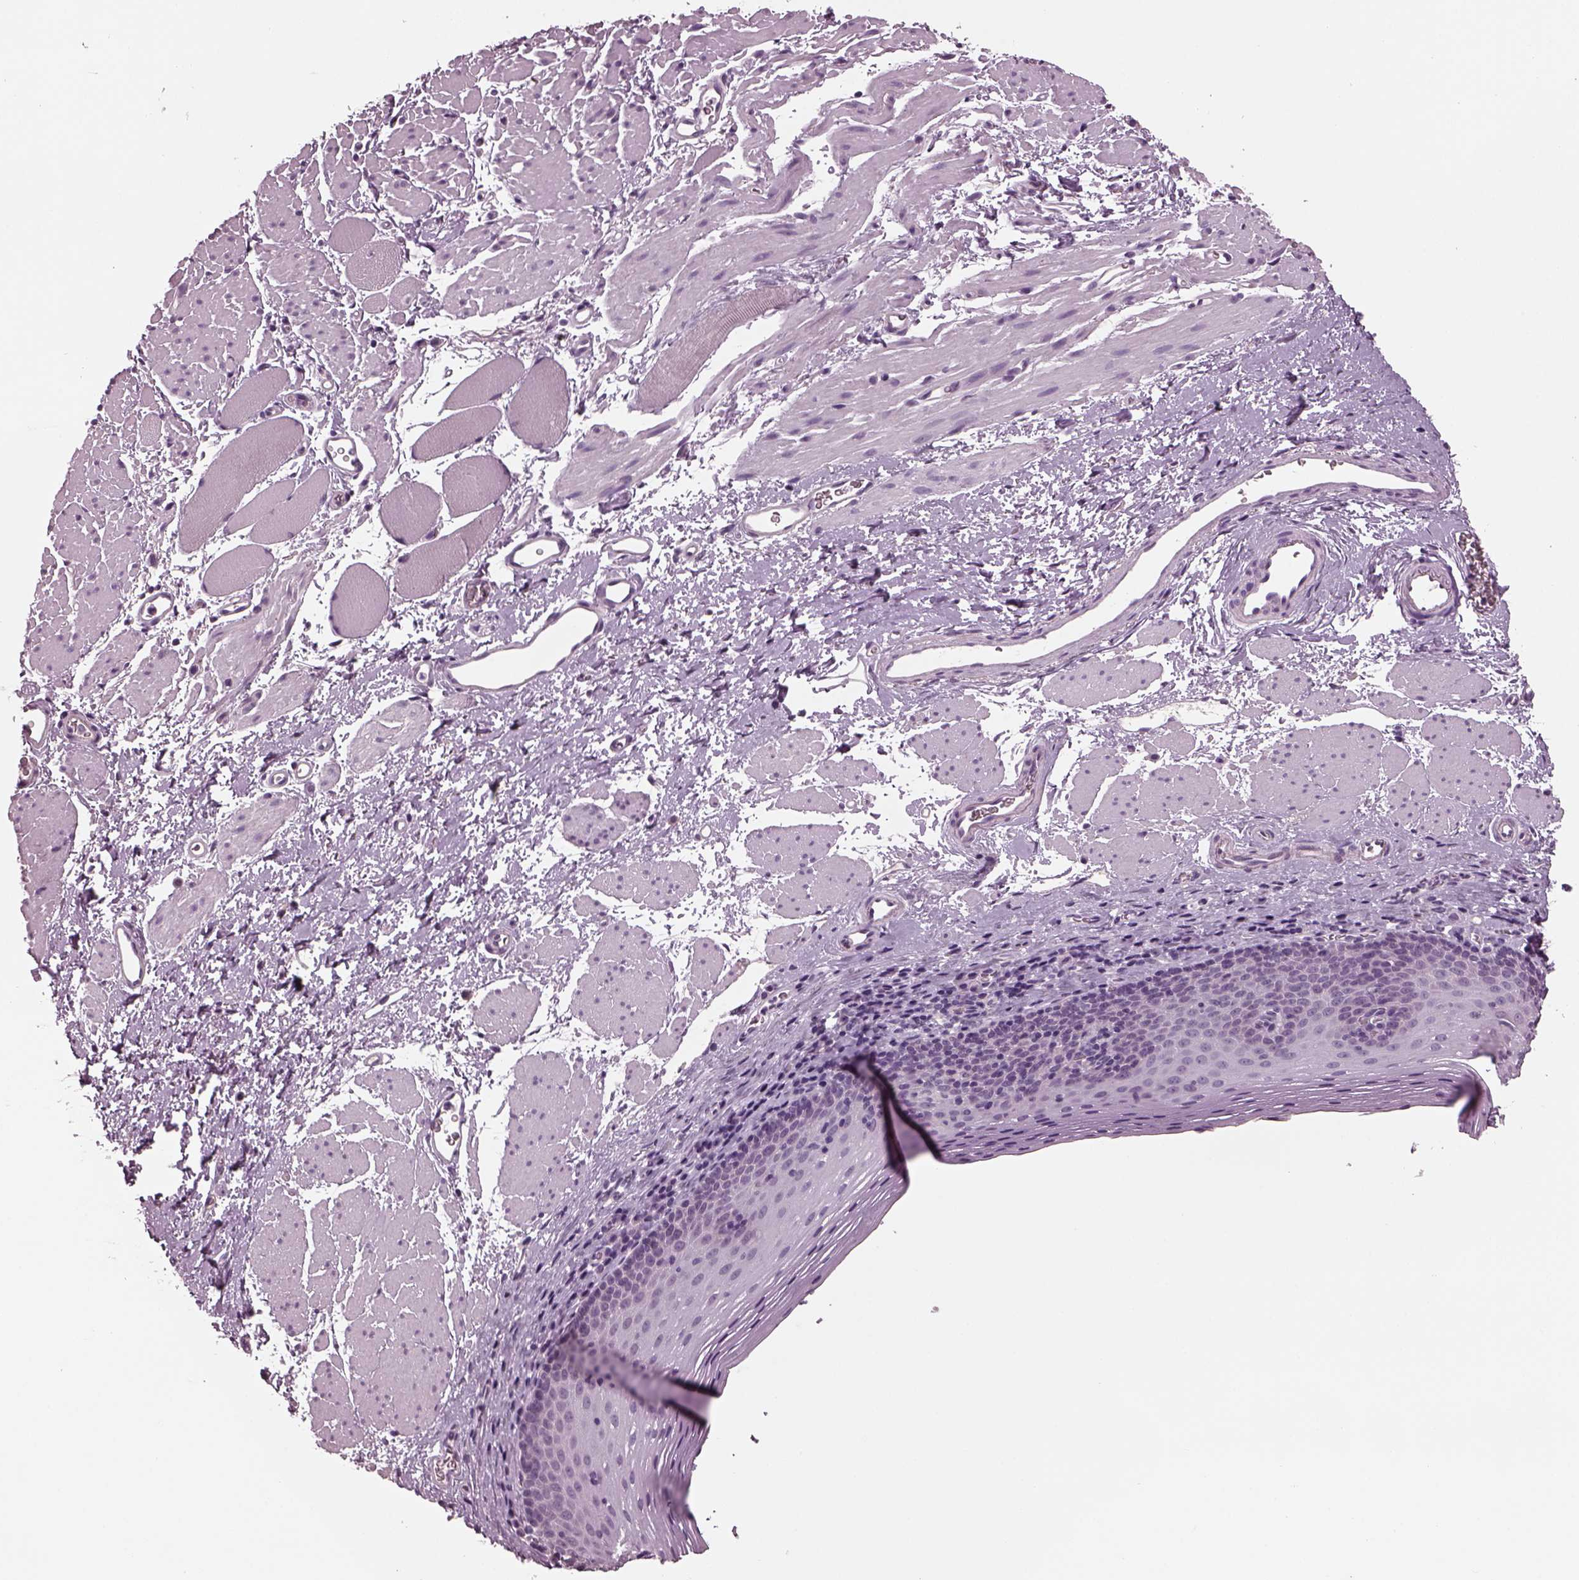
{"staining": {"intensity": "negative", "quantity": "none", "location": "none"}, "tissue": "esophagus", "cell_type": "Squamous epithelial cells", "image_type": "normal", "snomed": [{"axis": "morphology", "description": "Normal tissue, NOS"}, {"axis": "topography", "description": "Esophagus"}], "caption": "An IHC micrograph of benign esophagus is shown. There is no staining in squamous epithelial cells of esophagus. (DAB IHC visualized using brightfield microscopy, high magnification).", "gene": "CLCN4", "patient": {"sex": "female", "age": 68}}